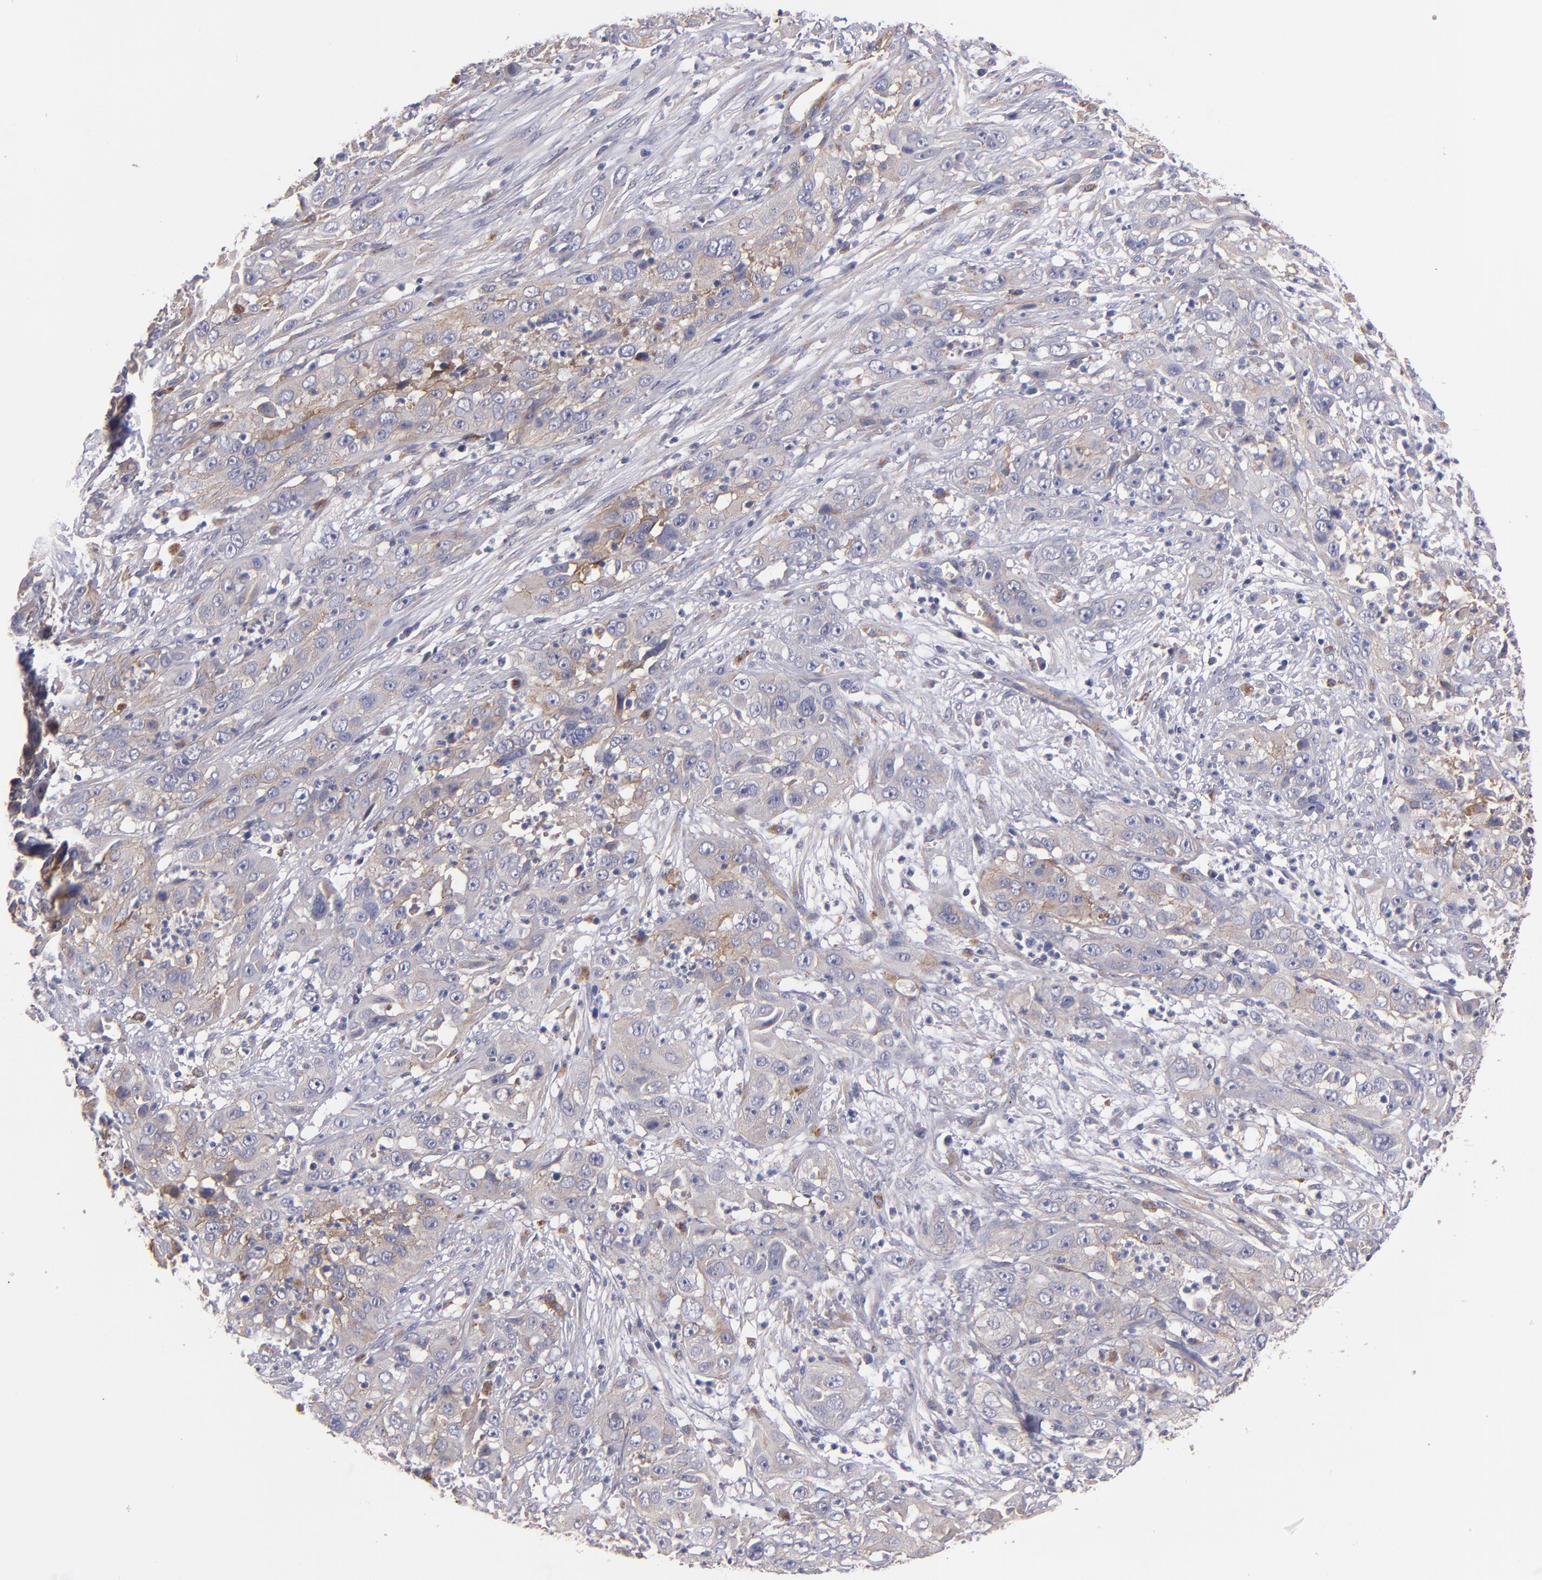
{"staining": {"intensity": "weak", "quantity": "25%-75%", "location": "cytoplasmic/membranous"}, "tissue": "cervical cancer", "cell_type": "Tumor cells", "image_type": "cancer", "snomed": [{"axis": "morphology", "description": "Squamous cell carcinoma, NOS"}, {"axis": "topography", "description": "Cervix"}], "caption": "A histopathology image of human squamous cell carcinoma (cervical) stained for a protein shows weak cytoplasmic/membranous brown staining in tumor cells.", "gene": "PLSCR4", "patient": {"sex": "female", "age": 32}}